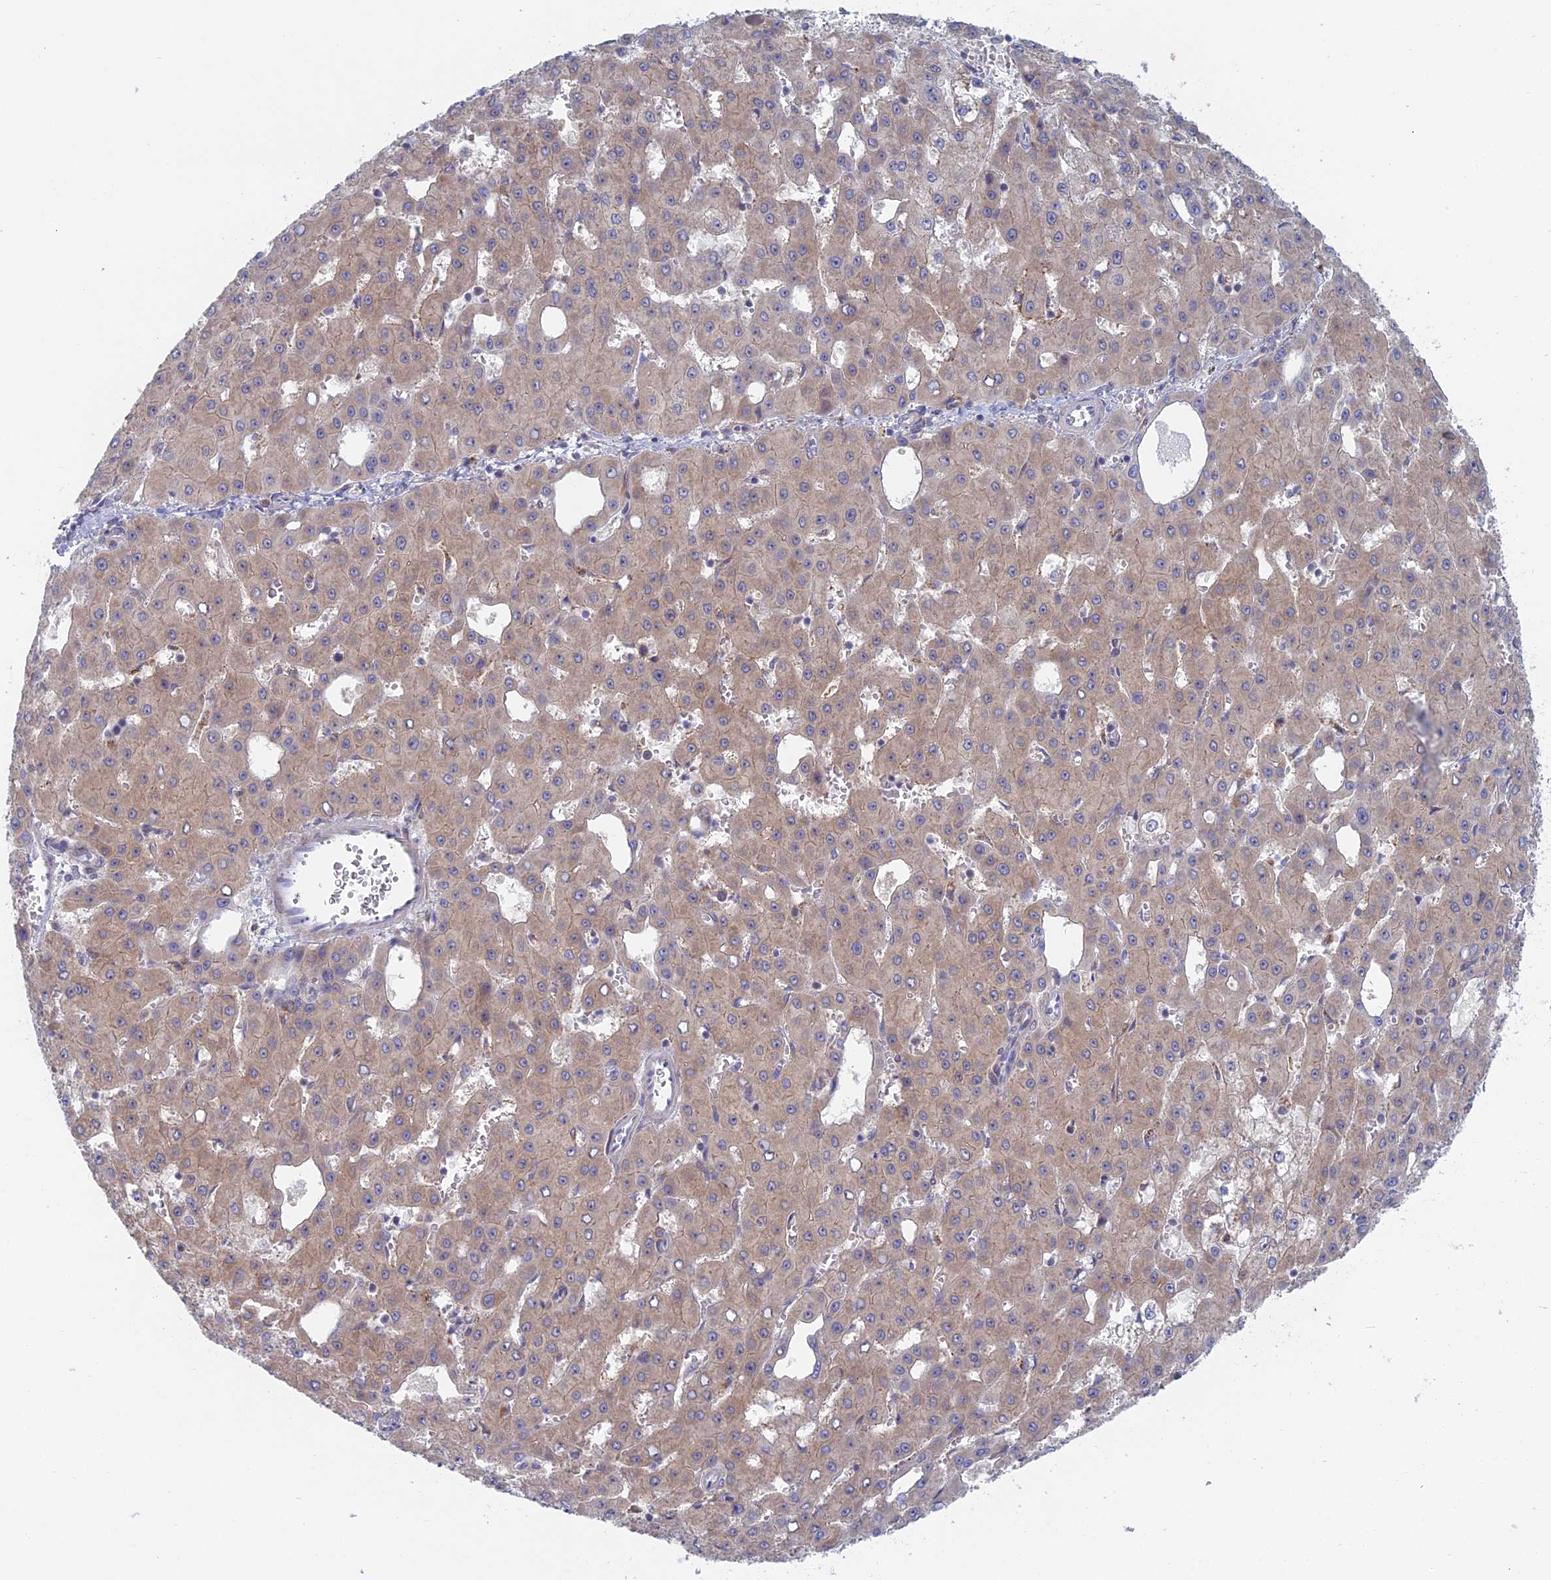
{"staining": {"intensity": "weak", "quantity": "25%-75%", "location": "cytoplasmic/membranous"}, "tissue": "liver cancer", "cell_type": "Tumor cells", "image_type": "cancer", "snomed": [{"axis": "morphology", "description": "Carcinoma, Hepatocellular, NOS"}, {"axis": "topography", "description": "Liver"}], "caption": "A micrograph of liver cancer stained for a protein displays weak cytoplasmic/membranous brown staining in tumor cells. Immunohistochemistry stains the protein of interest in brown and the nuclei are stained blue.", "gene": "TBC1D30", "patient": {"sex": "male", "age": 47}}